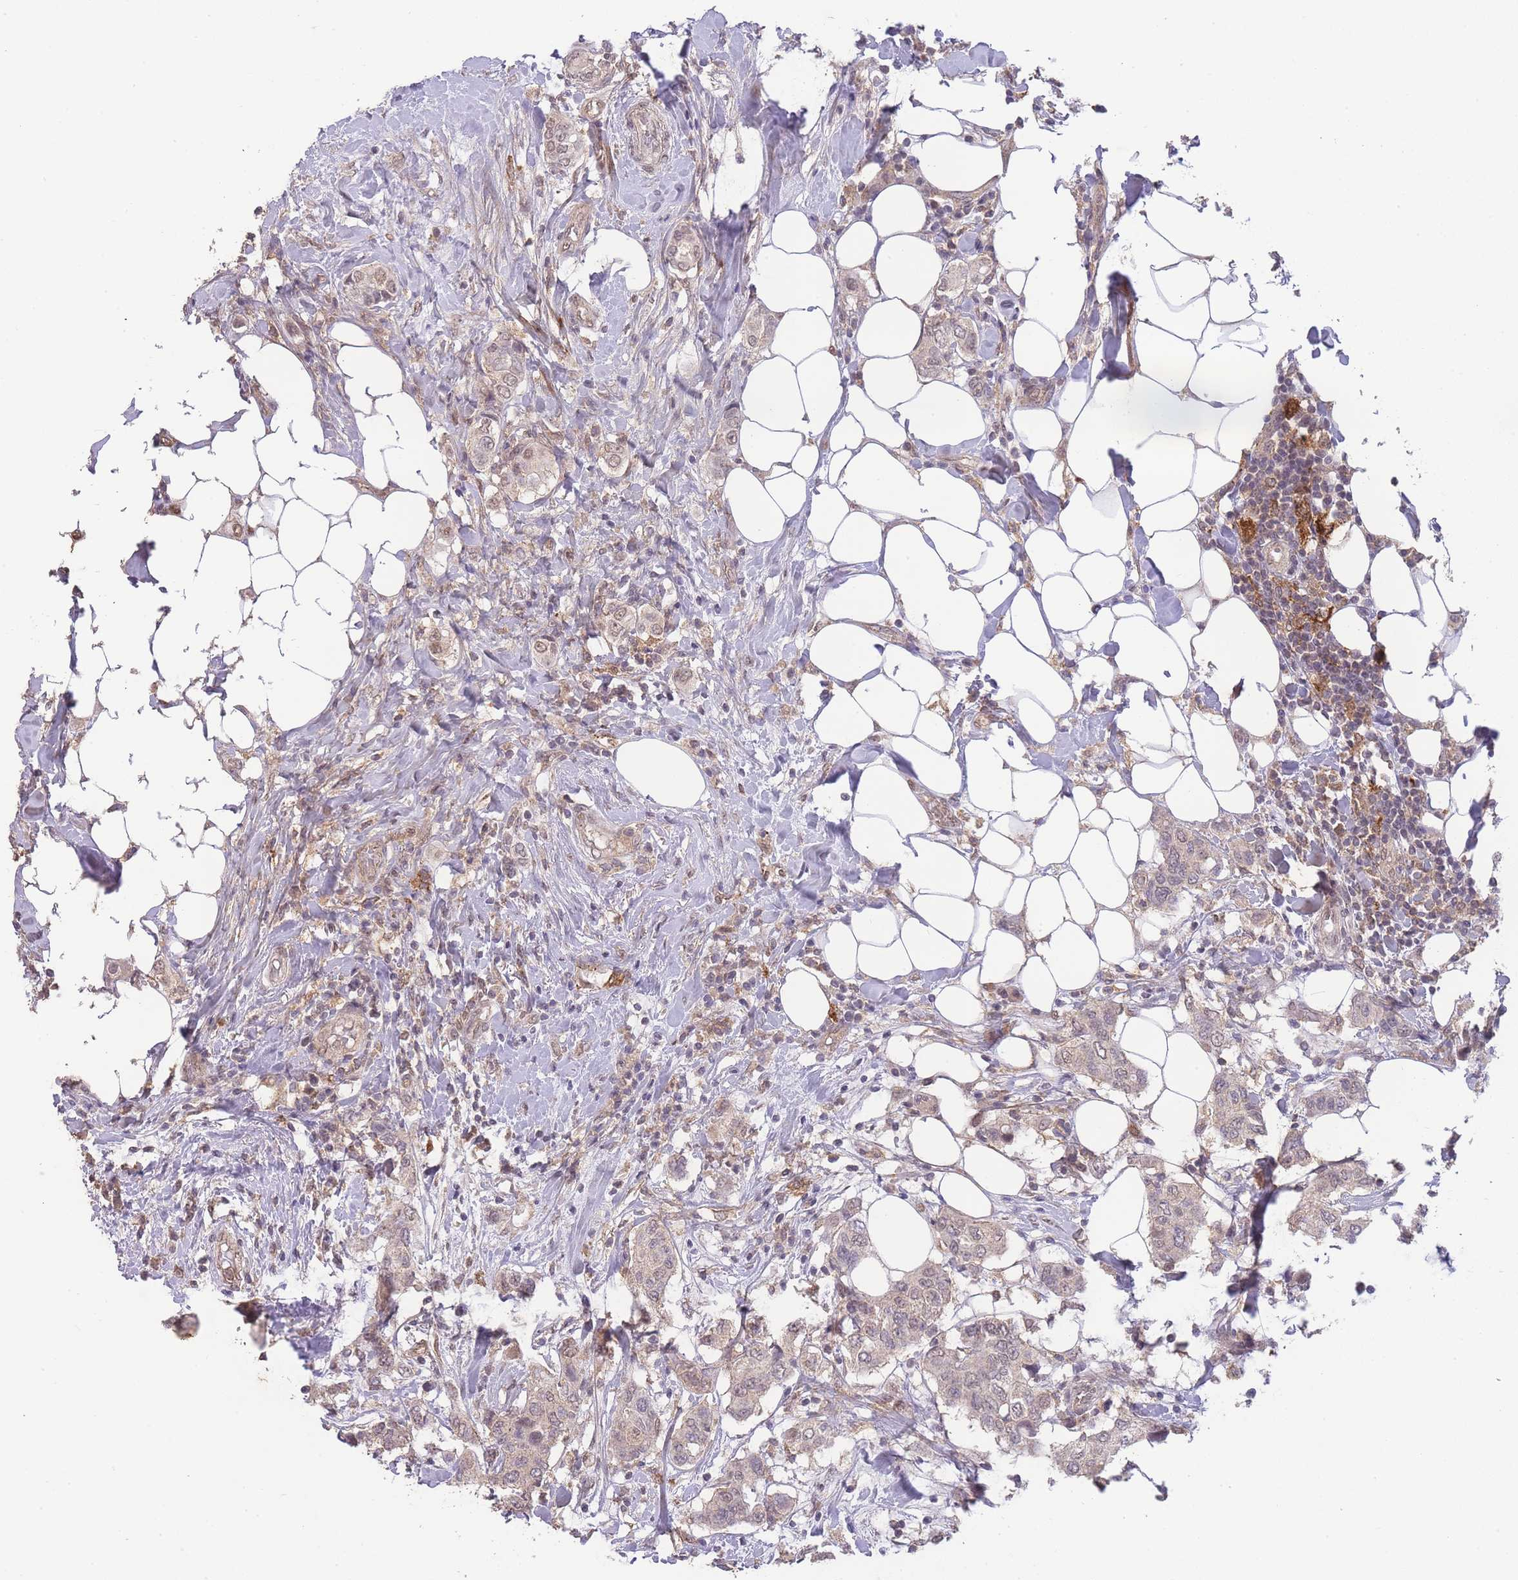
{"staining": {"intensity": "weak", "quantity": "25%-75%", "location": "nuclear"}, "tissue": "breast cancer", "cell_type": "Tumor cells", "image_type": "cancer", "snomed": [{"axis": "morphology", "description": "Lobular carcinoma"}, {"axis": "topography", "description": "Breast"}], "caption": "An IHC image of neoplastic tissue is shown. Protein staining in brown shows weak nuclear positivity in breast cancer within tumor cells.", "gene": "RNF144B", "patient": {"sex": "female", "age": 51}}